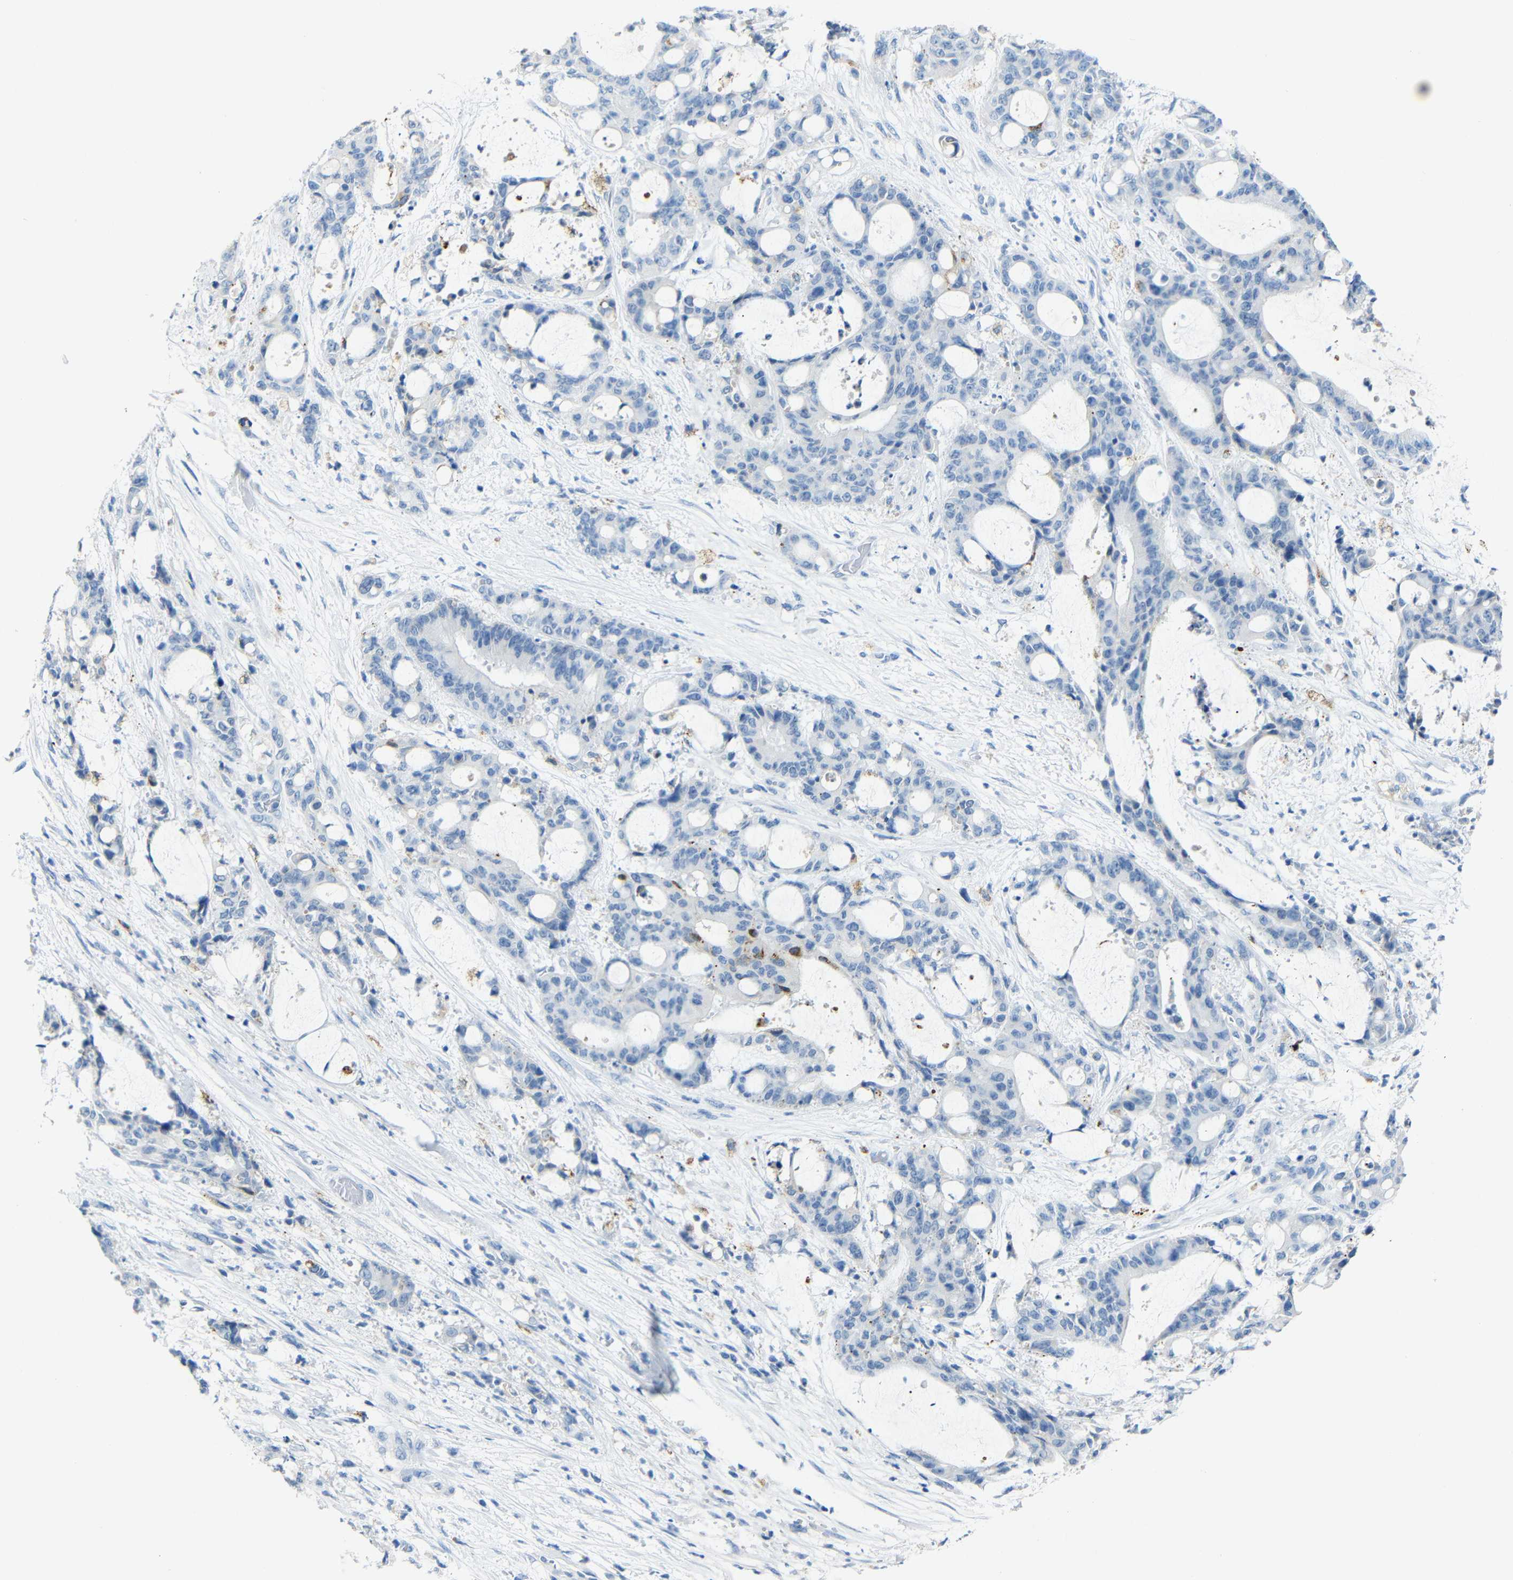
{"staining": {"intensity": "negative", "quantity": "none", "location": "none"}, "tissue": "liver cancer", "cell_type": "Tumor cells", "image_type": "cancer", "snomed": [{"axis": "morphology", "description": "Normal tissue, NOS"}, {"axis": "morphology", "description": "Cholangiocarcinoma"}, {"axis": "topography", "description": "Liver"}, {"axis": "topography", "description": "Peripheral nerve tissue"}], "caption": "An image of liver cancer stained for a protein reveals no brown staining in tumor cells.", "gene": "C15orf48", "patient": {"sex": "female", "age": 73}}